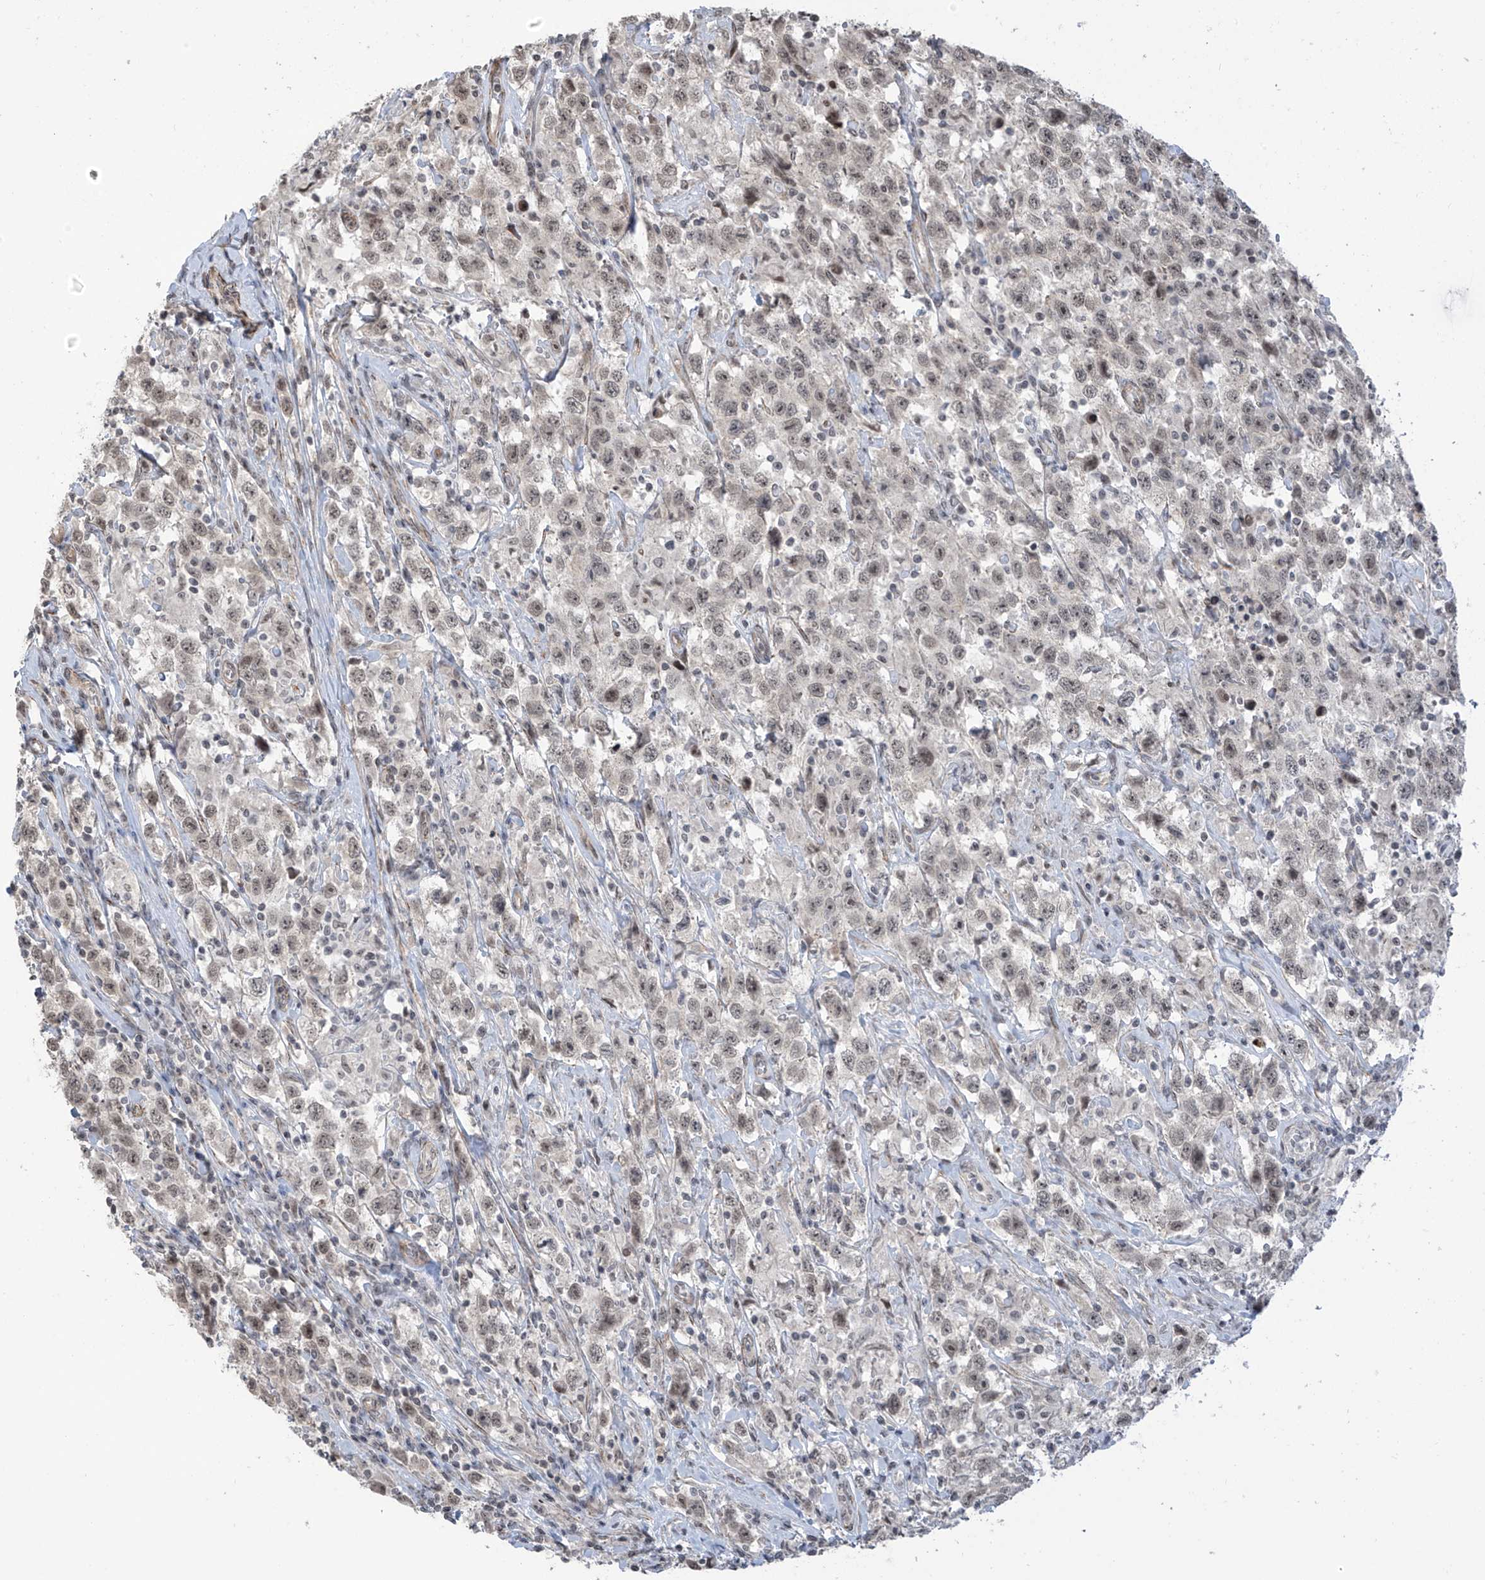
{"staining": {"intensity": "weak", "quantity": "<25%", "location": "nuclear"}, "tissue": "testis cancer", "cell_type": "Tumor cells", "image_type": "cancer", "snomed": [{"axis": "morphology", "description": "Seminoma, NOS"}, {"axis": "topography", "description": "Testis"}], "caption": "Histopathology image shows no significant protein staining in tumor cells of testis seminoma. Nuclei are stained in blue.", "gene": "METAP1D", "patient": {"sex": "male", "age": 41}}